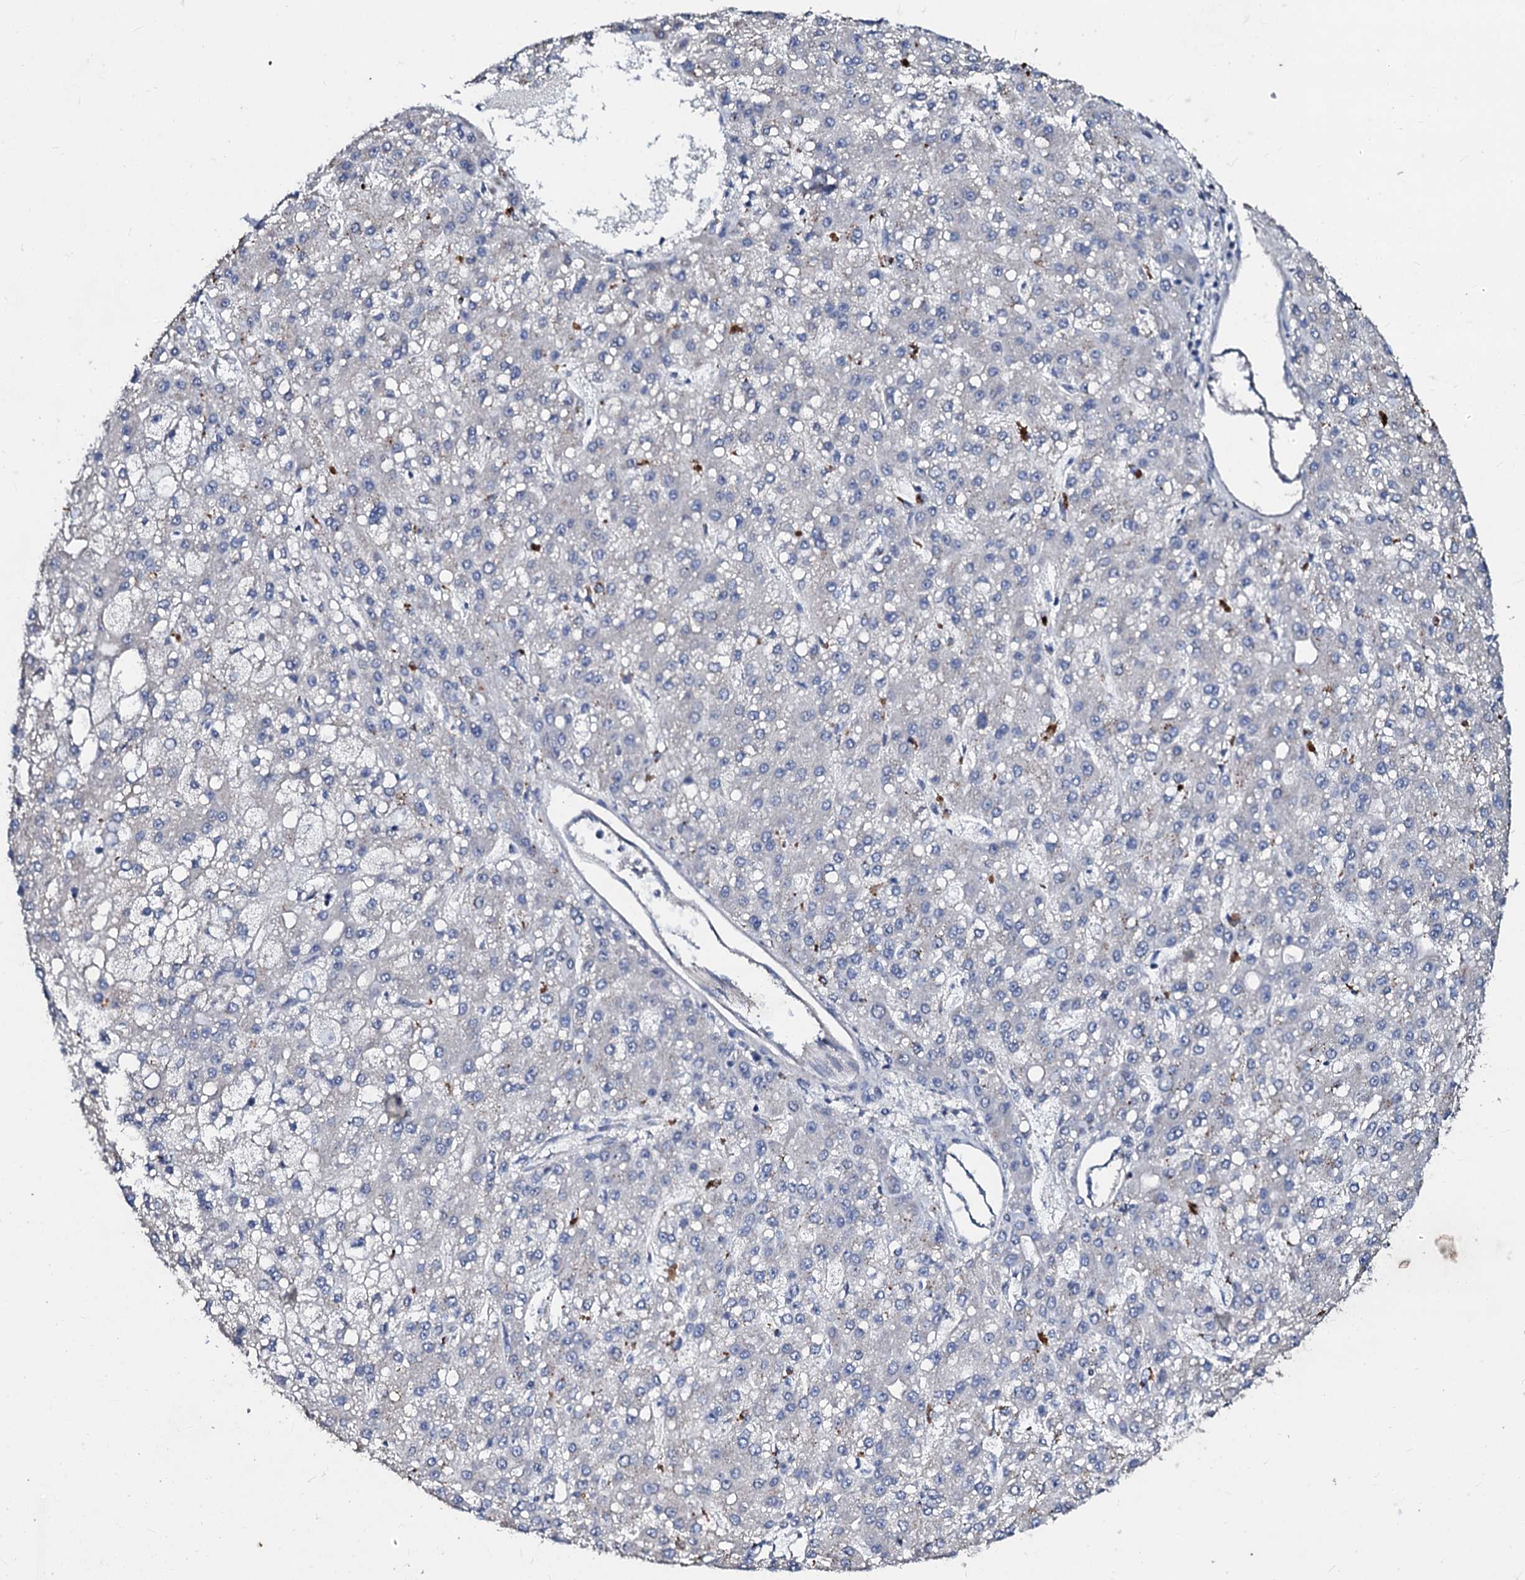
{"staining": {"intensity": "weak", "quantity": "25%-75%", "location": "cytoplasmic/membranous"}, "tissue": "liver cancer", "cell_type": "Tumor cells", "image_type": "cancer", "snomed": [{"axis": "morphology", "description": "Carcinoma, Hepatocellular, NOS"}, {"axis": "topography", "description": "Liver"}], "caption": "Liver cancer (hepatocellular carcinoma) stained for a protein shows weak cytoplasmic/membranous positivity in tumor cells.", "gene": "SLC37A4", "patient": {"sex": "male", "age": 67}}